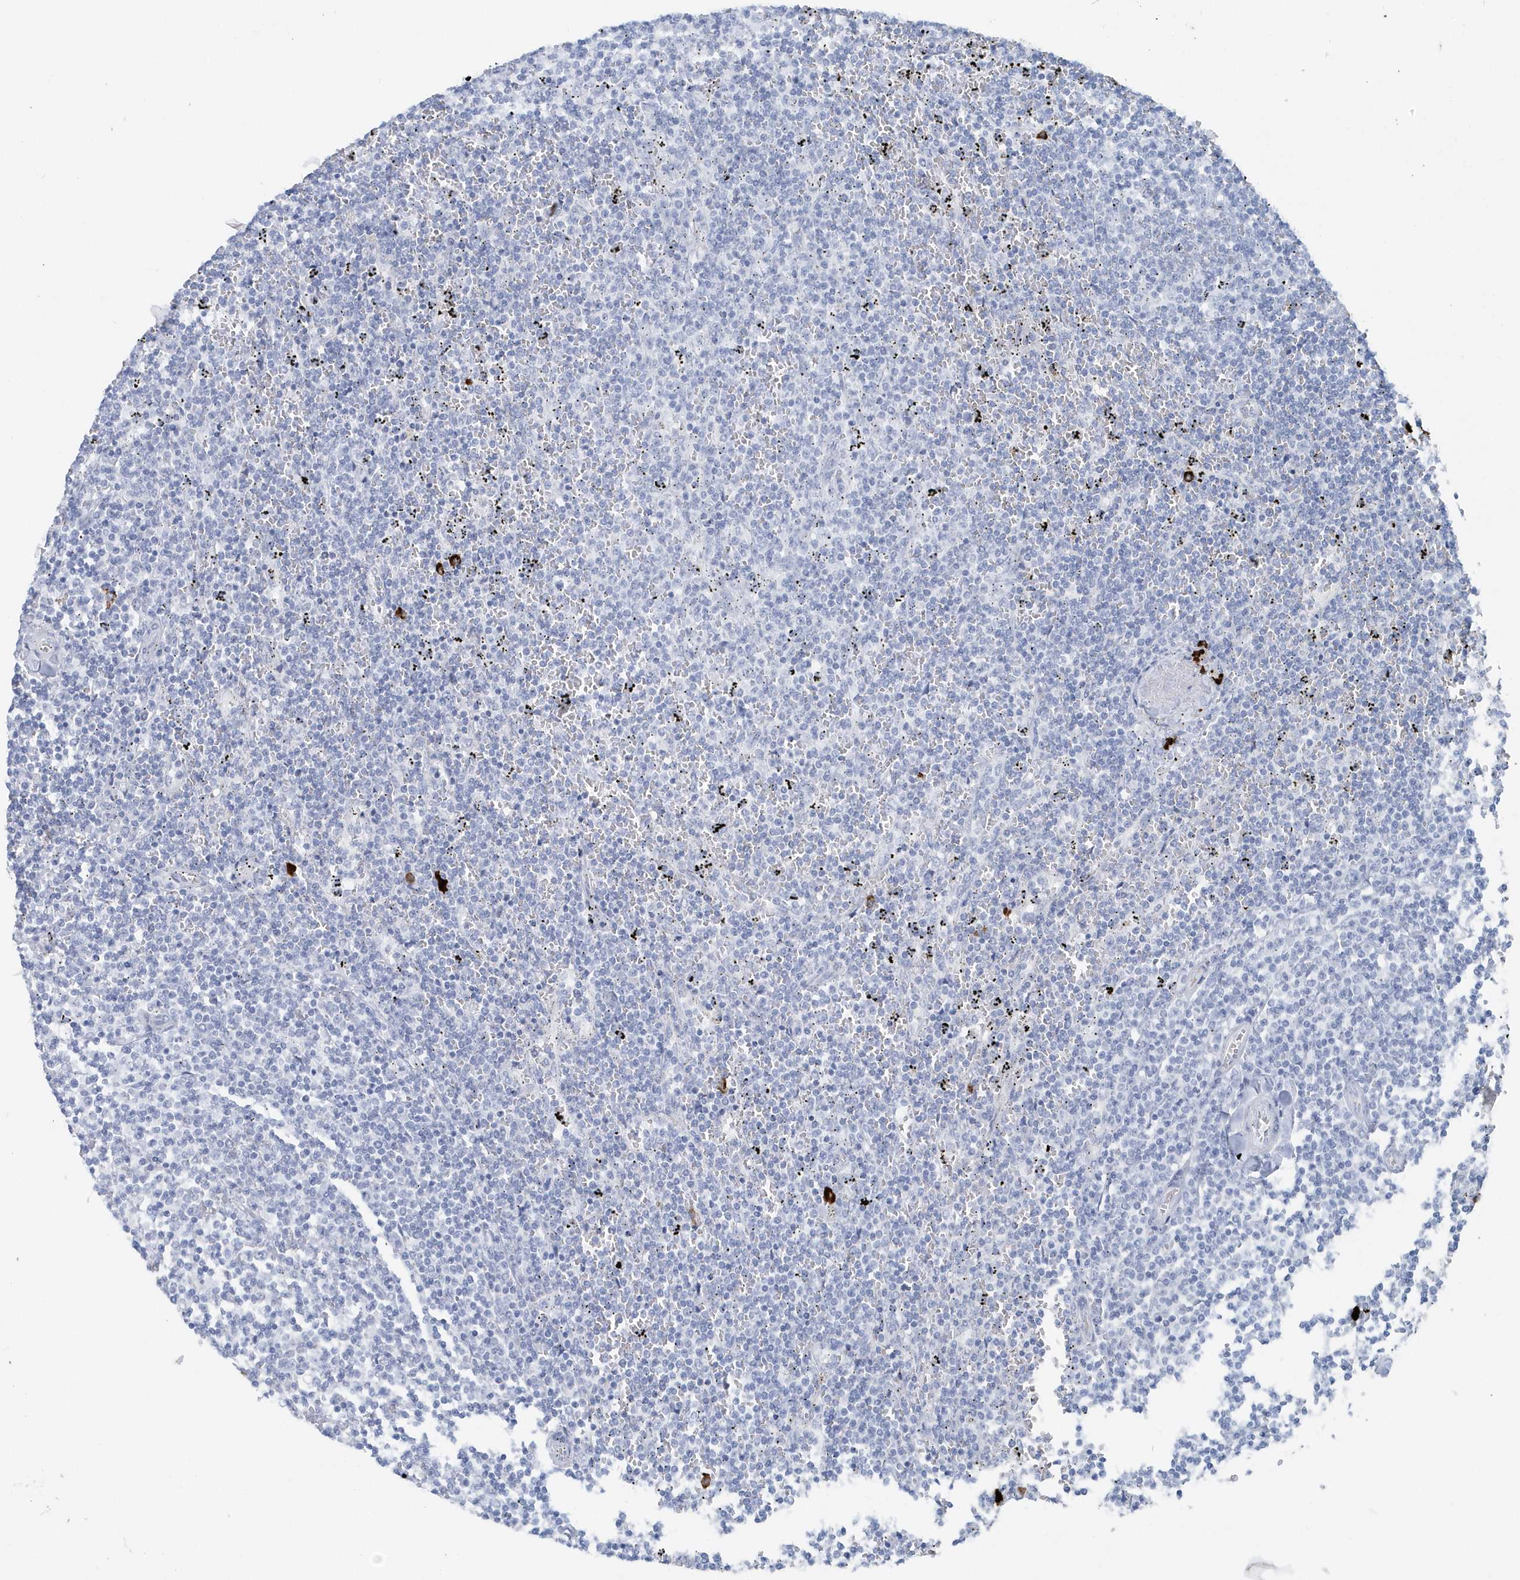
{"staining": {"intensity": "negative", "quantity": "none", "location": "none"}, "tissue": "lymphoma", "cell_type": "Tumor cells", "image_type": "cancer", "snomed": [{"axis": "morphology", "description": "Malignant lymphoma, non-Hodgkin's type, Low grade"}, {"axis": "topography", "description": "Spleen"}], "caption": "Immunohistochemistry (IHC) micrograph of low-grade malignant lymphoma, non-Hodgkin's type stained for a protein (brown), which displays no expression in tumor cells.", "gene": "JCHAIN", "patient": {"sex": "female", "age": 50}}